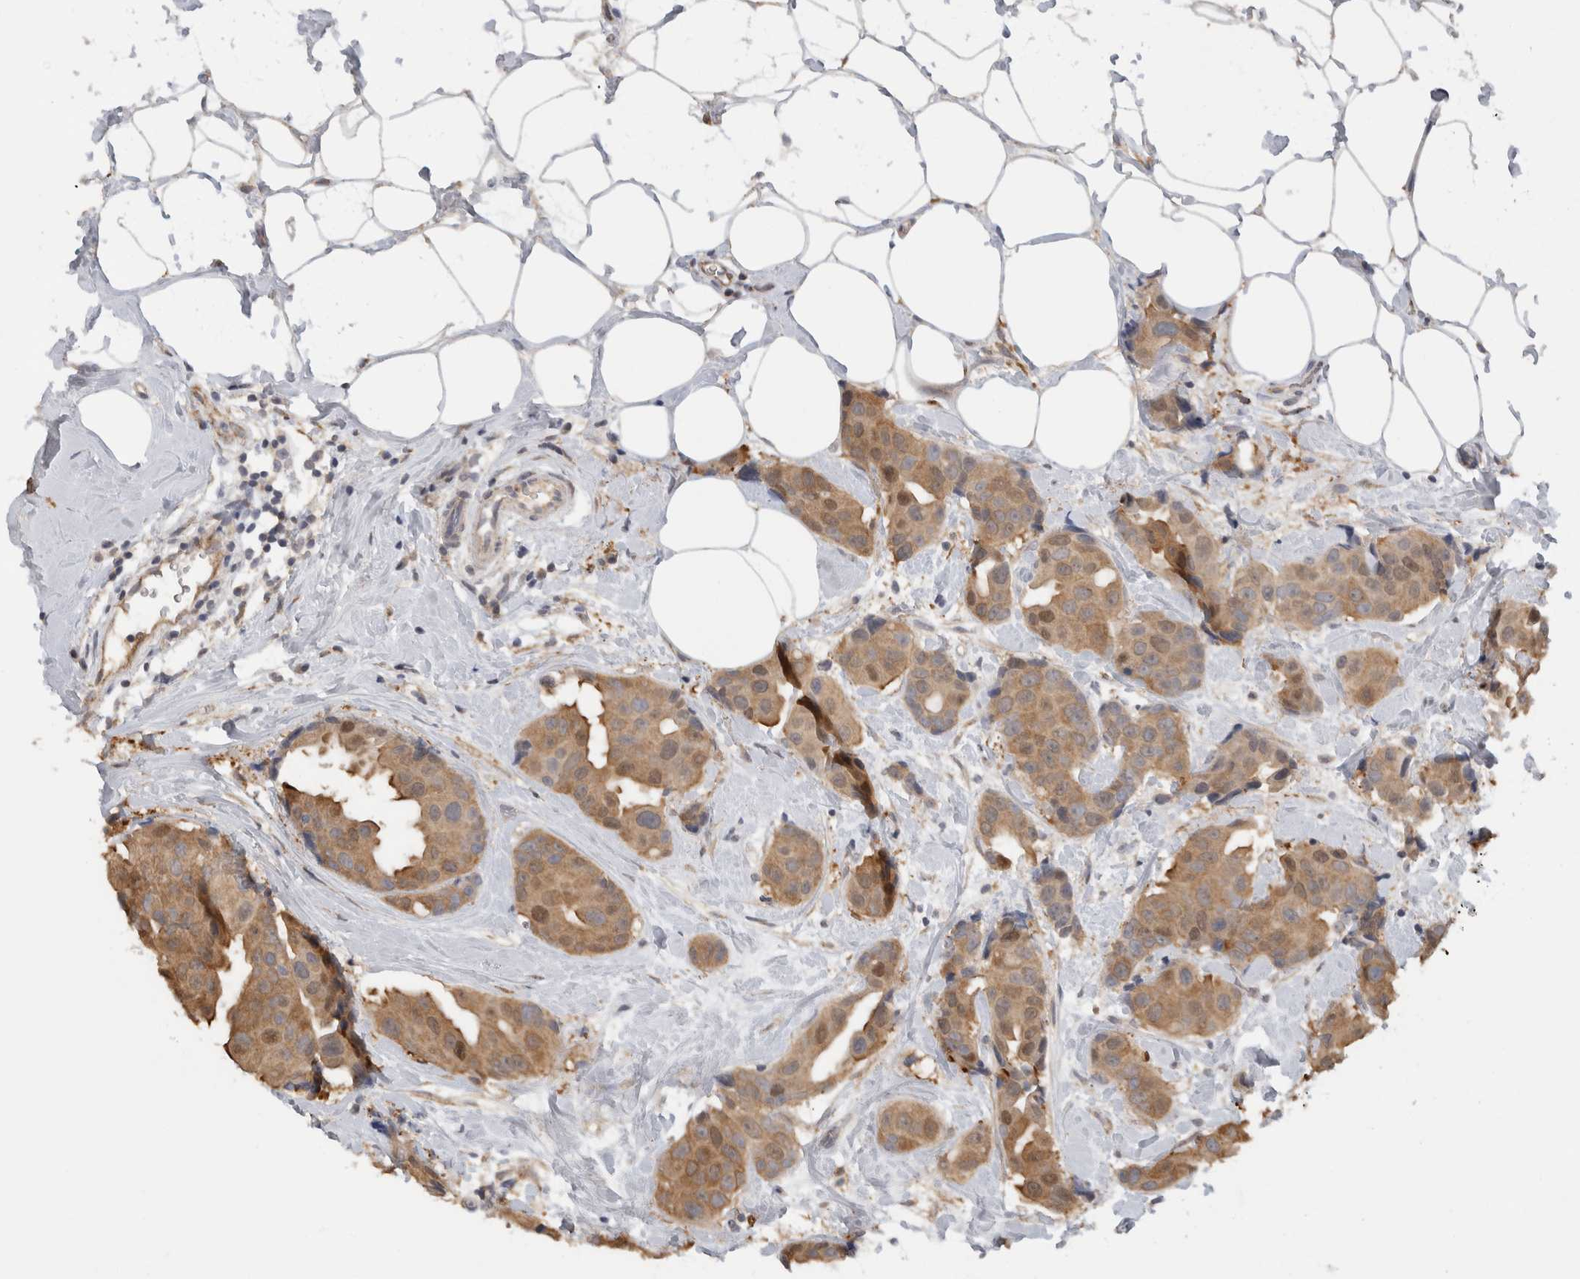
{"staining": {"intensity": "moderate", "quantity": ">75%", "location": "cytoplasmic/membranous,nuclear"}, "tissue": "breast cancer", "cell_type": "Tumor cells", "image_type": "cancer", "snomed": [{"axis": "morphology", "description": "Normal tissue, NOS"}, {"axis": "morphology", "description": "Duct carcinoma"}, {"axis": "topography", "description": "Breast"}], "caption": "Protein staining displays moderate cytoplasmic/membranous and nuclear positivity in about >75% of tumor cells in breast intraductal carcinoma. (DAB (3,3'-diaminobenzidine) IHC, brown staining for protein, blue staining for nuclei).", "gene": "DYRK2", "patient": {"sex": "female", "age": 39}}